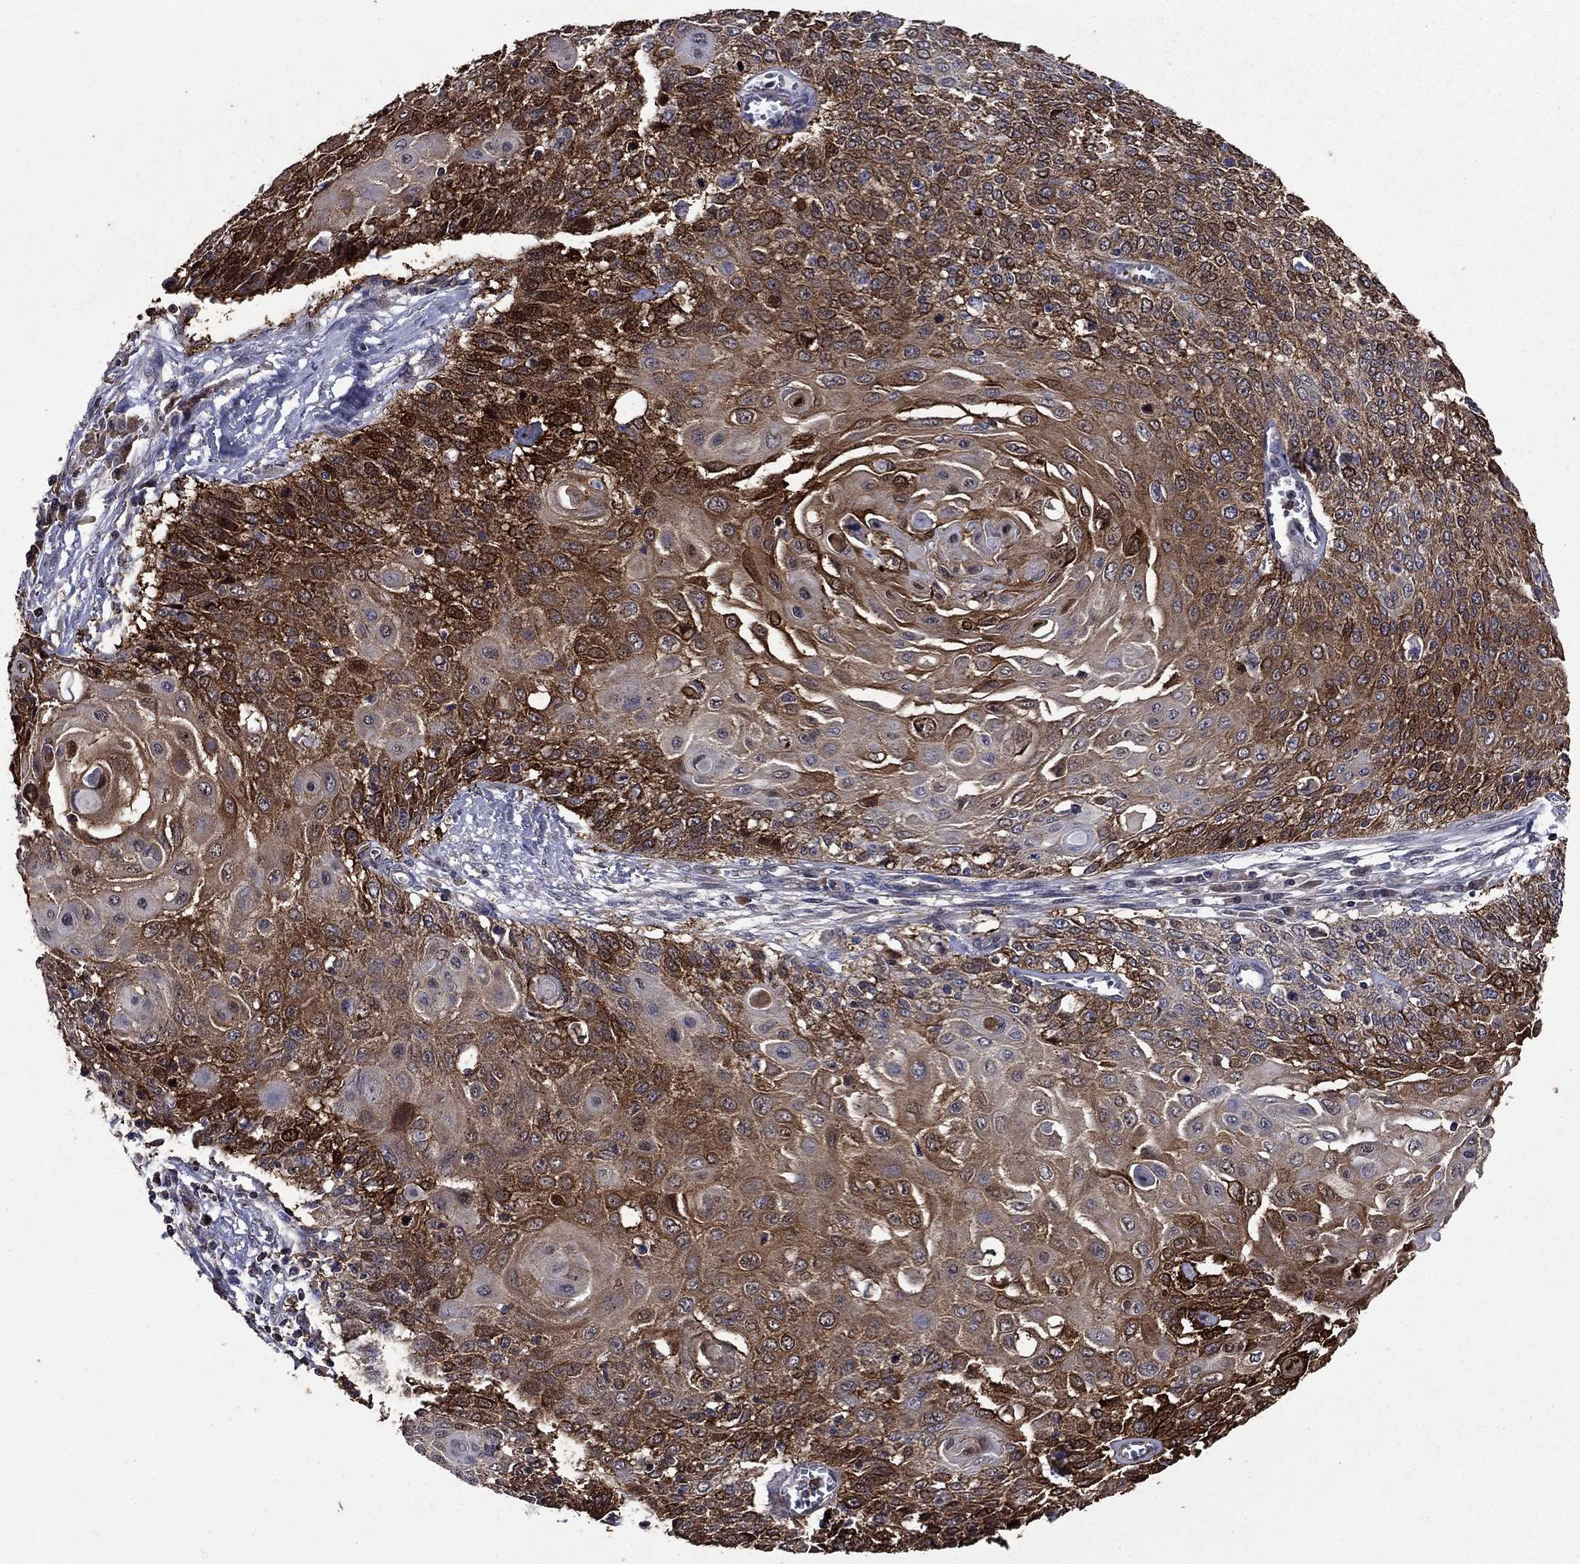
{"staining": {"intensity": "strong", "quantity": "25%-75%", "location": "cytoplasmic/membranous"}, "tissue": "cervical cancer", "cell_type": "Tumor cells", "image_type": "cancer", "snomed": [{"axis": "morphology", "description": "Squamous cell carcinoma, NOS"}, {"axis": "topography", "description": "Cervix"}], "caption": "This is an image of IHC staining of cervical squamous cell carcinoma, which shows strong staining in the cytoplasmic/membranous of tumor cells.", "gene": "DVL1", "patient": {"sex": "female", "age": 39}}